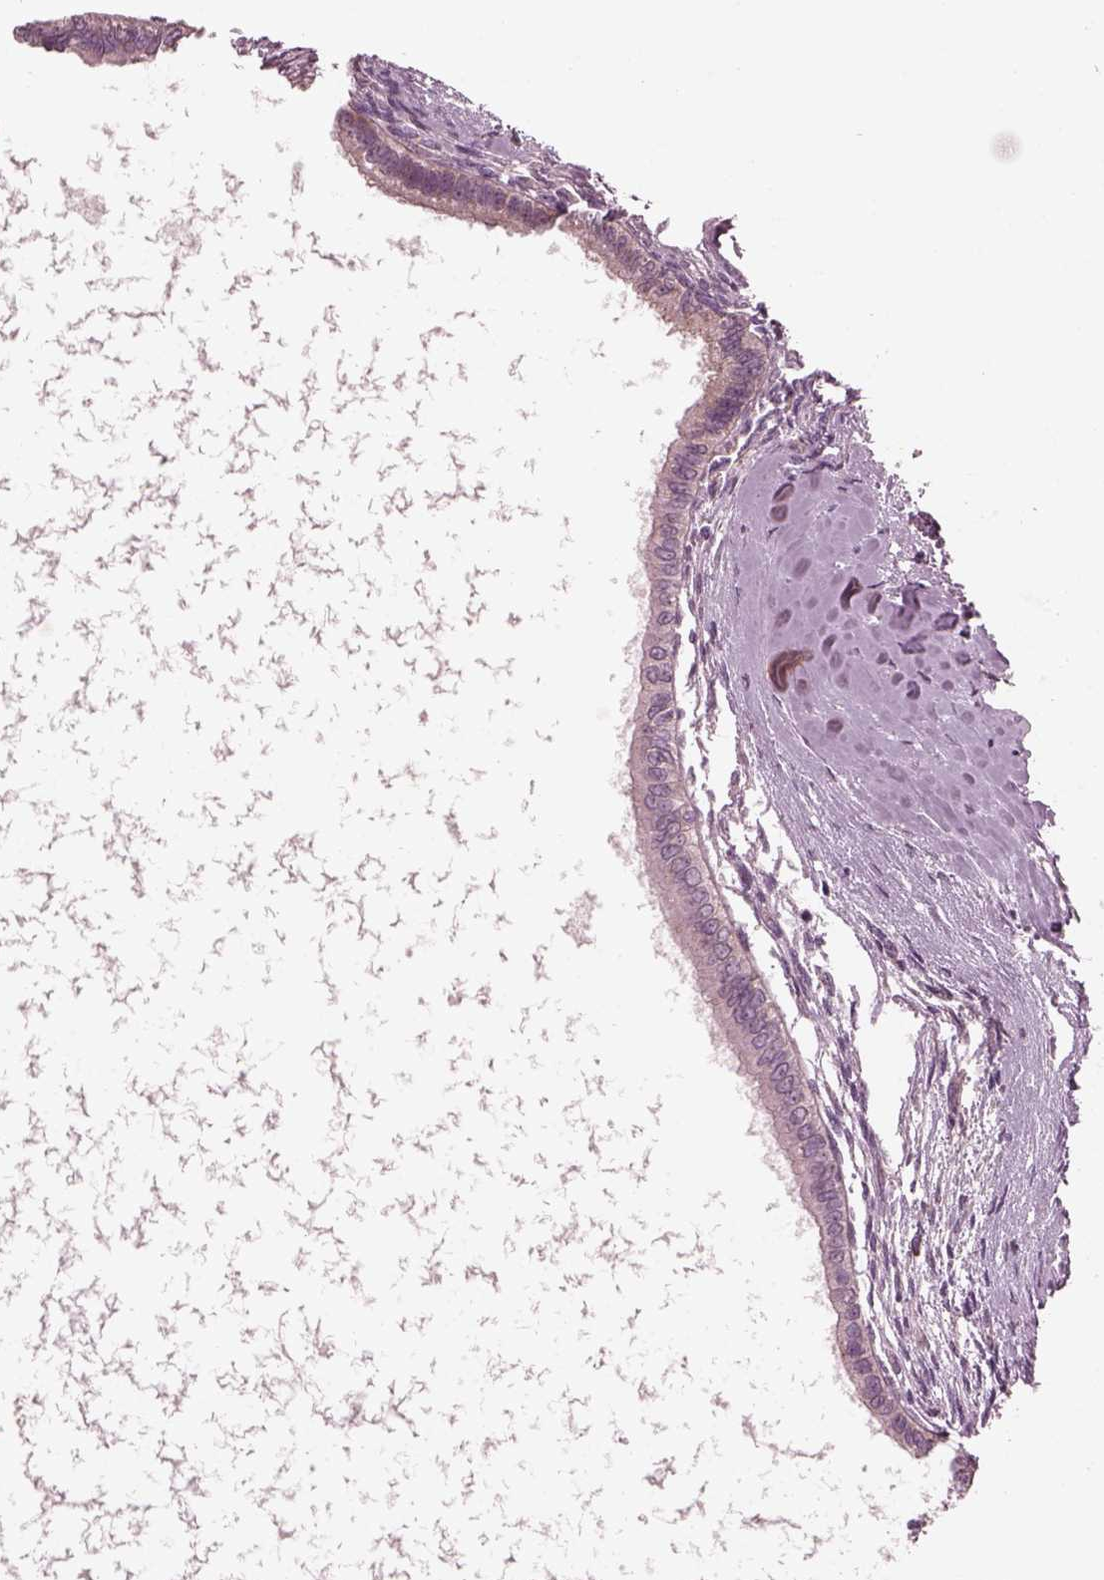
{"staining": {"intensity": "negative", "quantity": "none", "location": "none"}, "tissue": "testis cancer", "cell_type": "Tumor cells", "image_type": "cancer", "snomed": [{"axis": "morphology", "description": "Carcinoma, Embryonal, NOS"}, {"axis": "topography", "description": "Testis"}], "caption": "Immunohistochemistry histopathology image of neoplastic tissue: human testis cancer stained with DAB shows no significant protein staining in tumor cells. (DAB (3,3'-diaminobenzidine) immunohistochemistry (IHC), high magnification).", "gene": "TUBG1", "patient": {"sex": "male", "age": 37}}